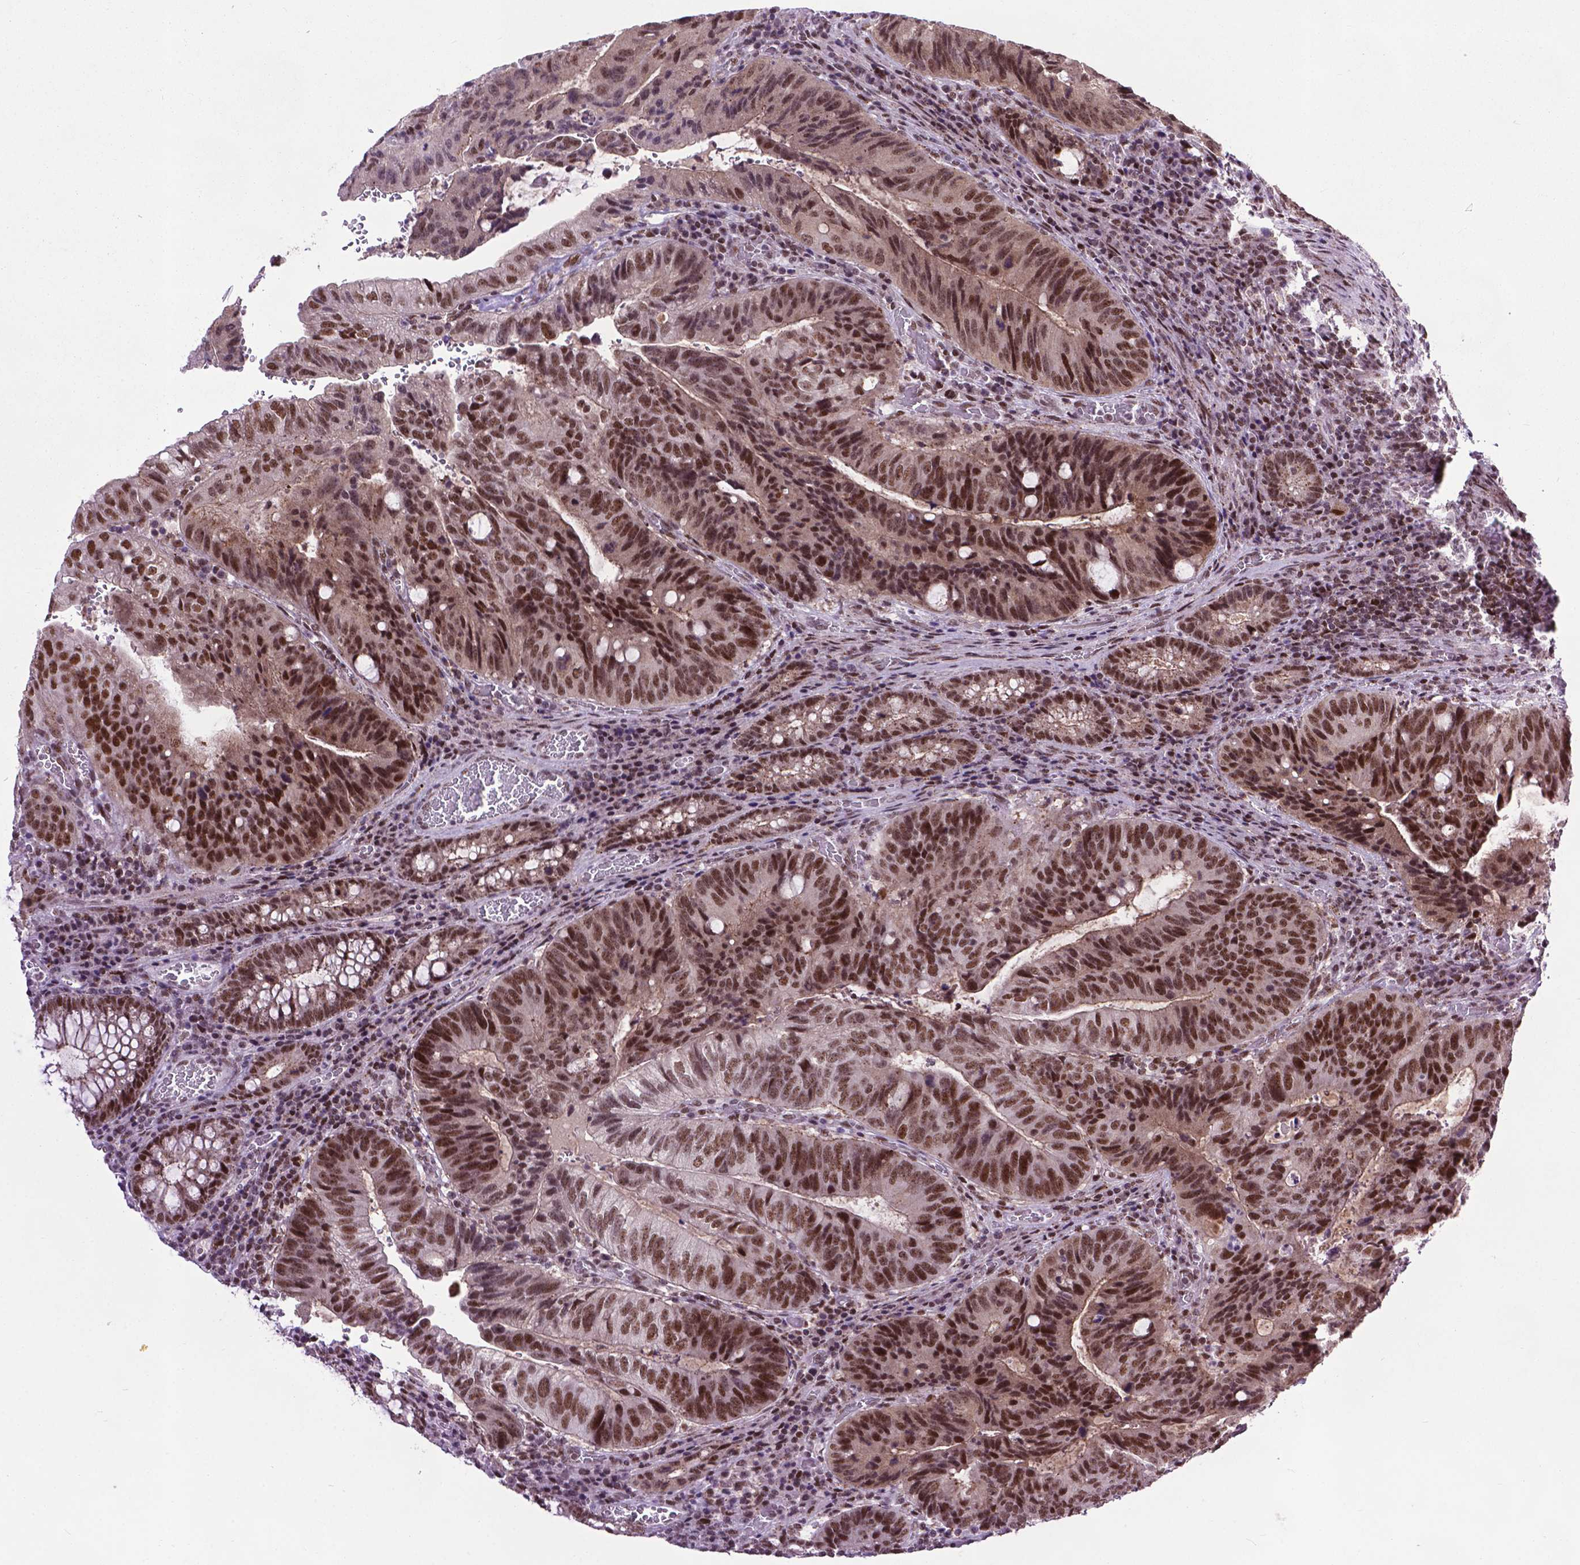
{"staining": {"intensity": "strong", "quantity": "25%-75%", "location": "nuclear"}, "tissue": "colorectal cancer", "cell_type": "Tumor cells", "image_type": "cancer", "snomed": [{"axis": "morphology", "description": "Adenocarcinoma, NOS"}, {"axis": "topography", "description": "Colon"}], "caption": "Immunohistochemistry (IHC) photomicrograph of neoplastic tissue: adenocarcinoma (colorectal) stained using immunohistochemistry (IHC) reveals high levels of strong protein expression localized specifically in the nuclear of tumor cells, appearing as a nuclear brown color.", "gene": "EAF1", "patient": {"sex": "male", "age": 67}}